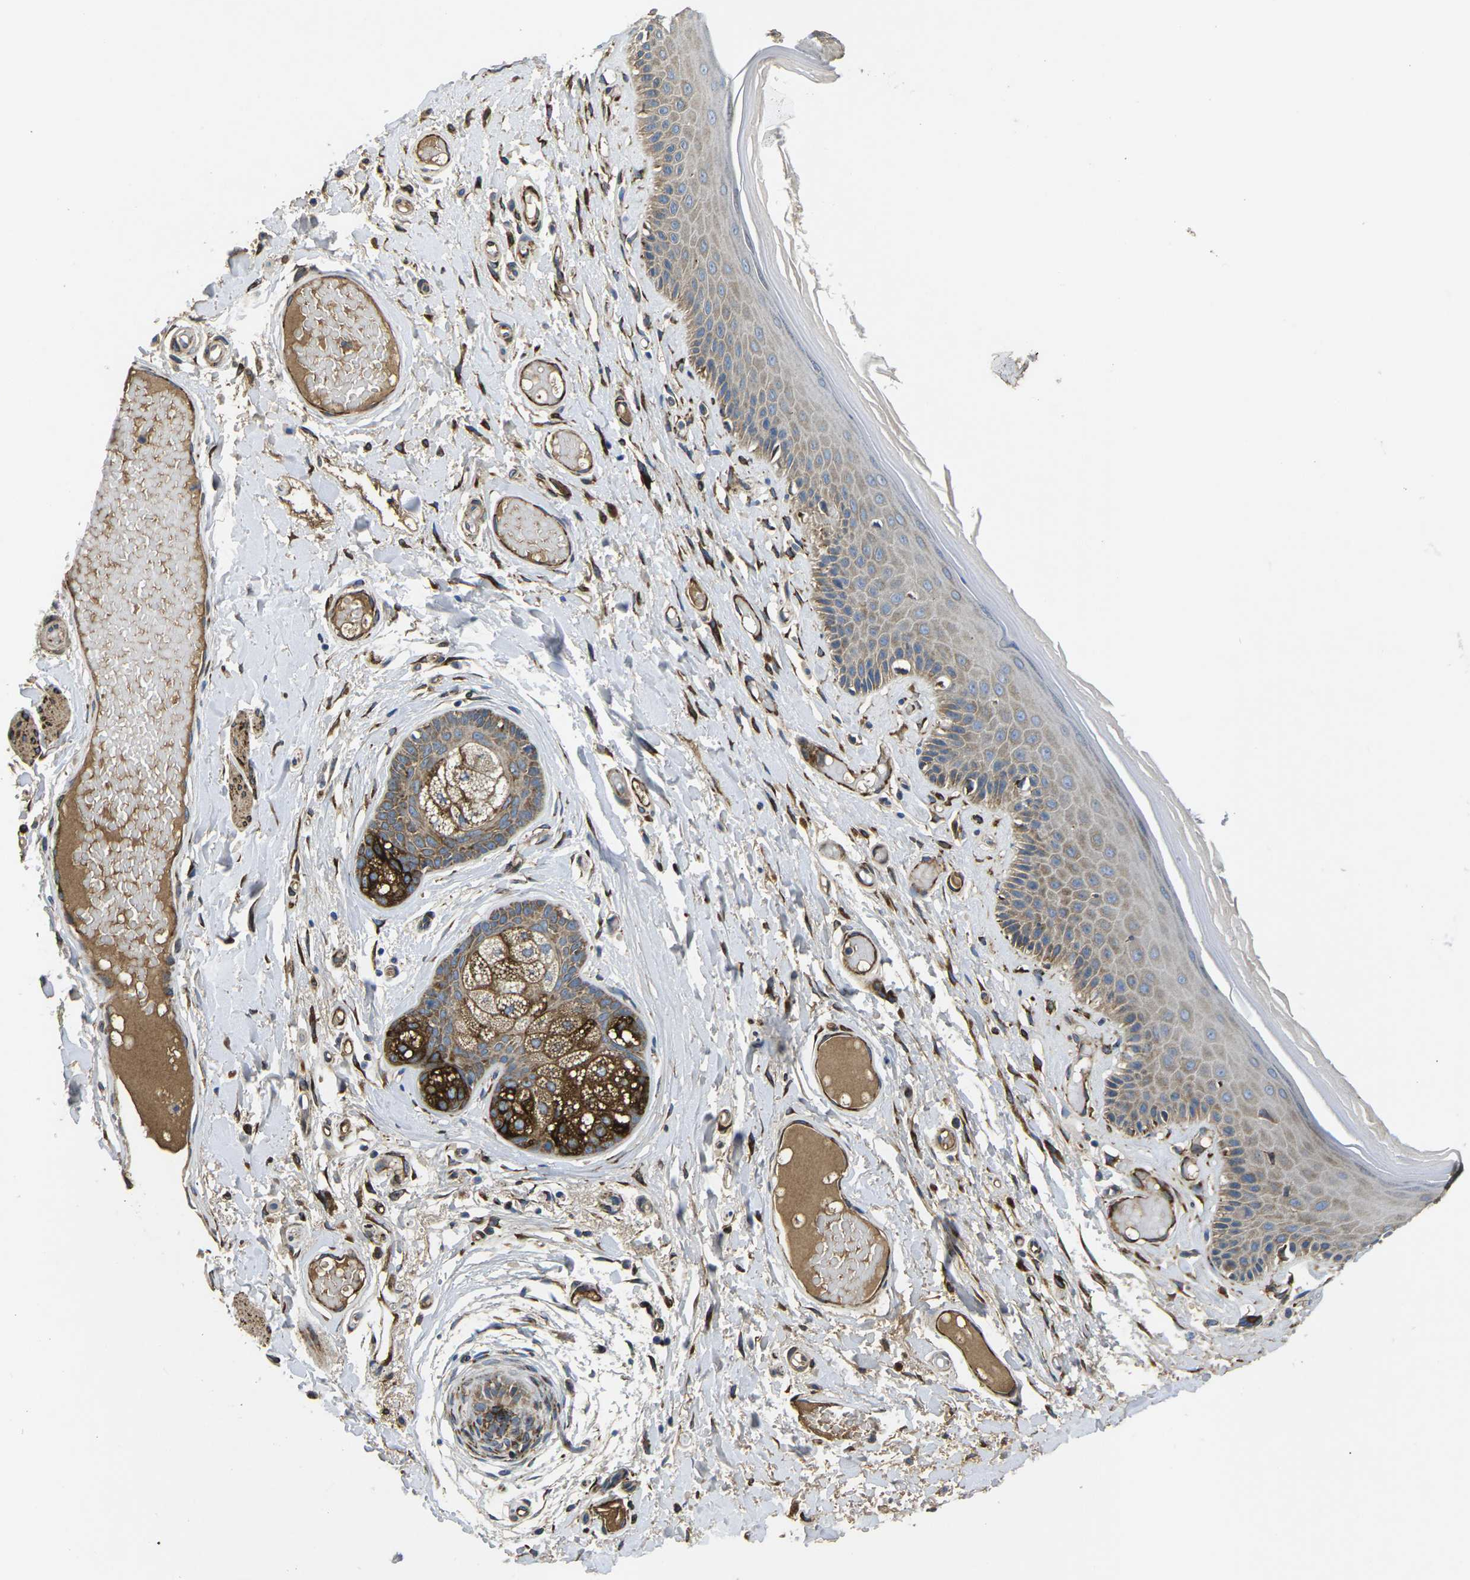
{"staining": {"intensity": "moderate", "quantity": "25%-75%", "location": "cytoplasmic/membranous"}, "tissue": "skin", "cell_type": "Epidermal cells", "image_type": "normal", "snomed": [{"axis": "morphology", "description": "Normal tissue, NOS"}, {"axis": "topography", "description": "Vulva"}], "caption": "IHC of unremarkable skin reveals medium levels of moderate cytoplasmic/membranous staining in approximately 25%-75% of epidermal cells.", "gene": "PDZD8", "patient": {"sex": "female", "age": 73}}